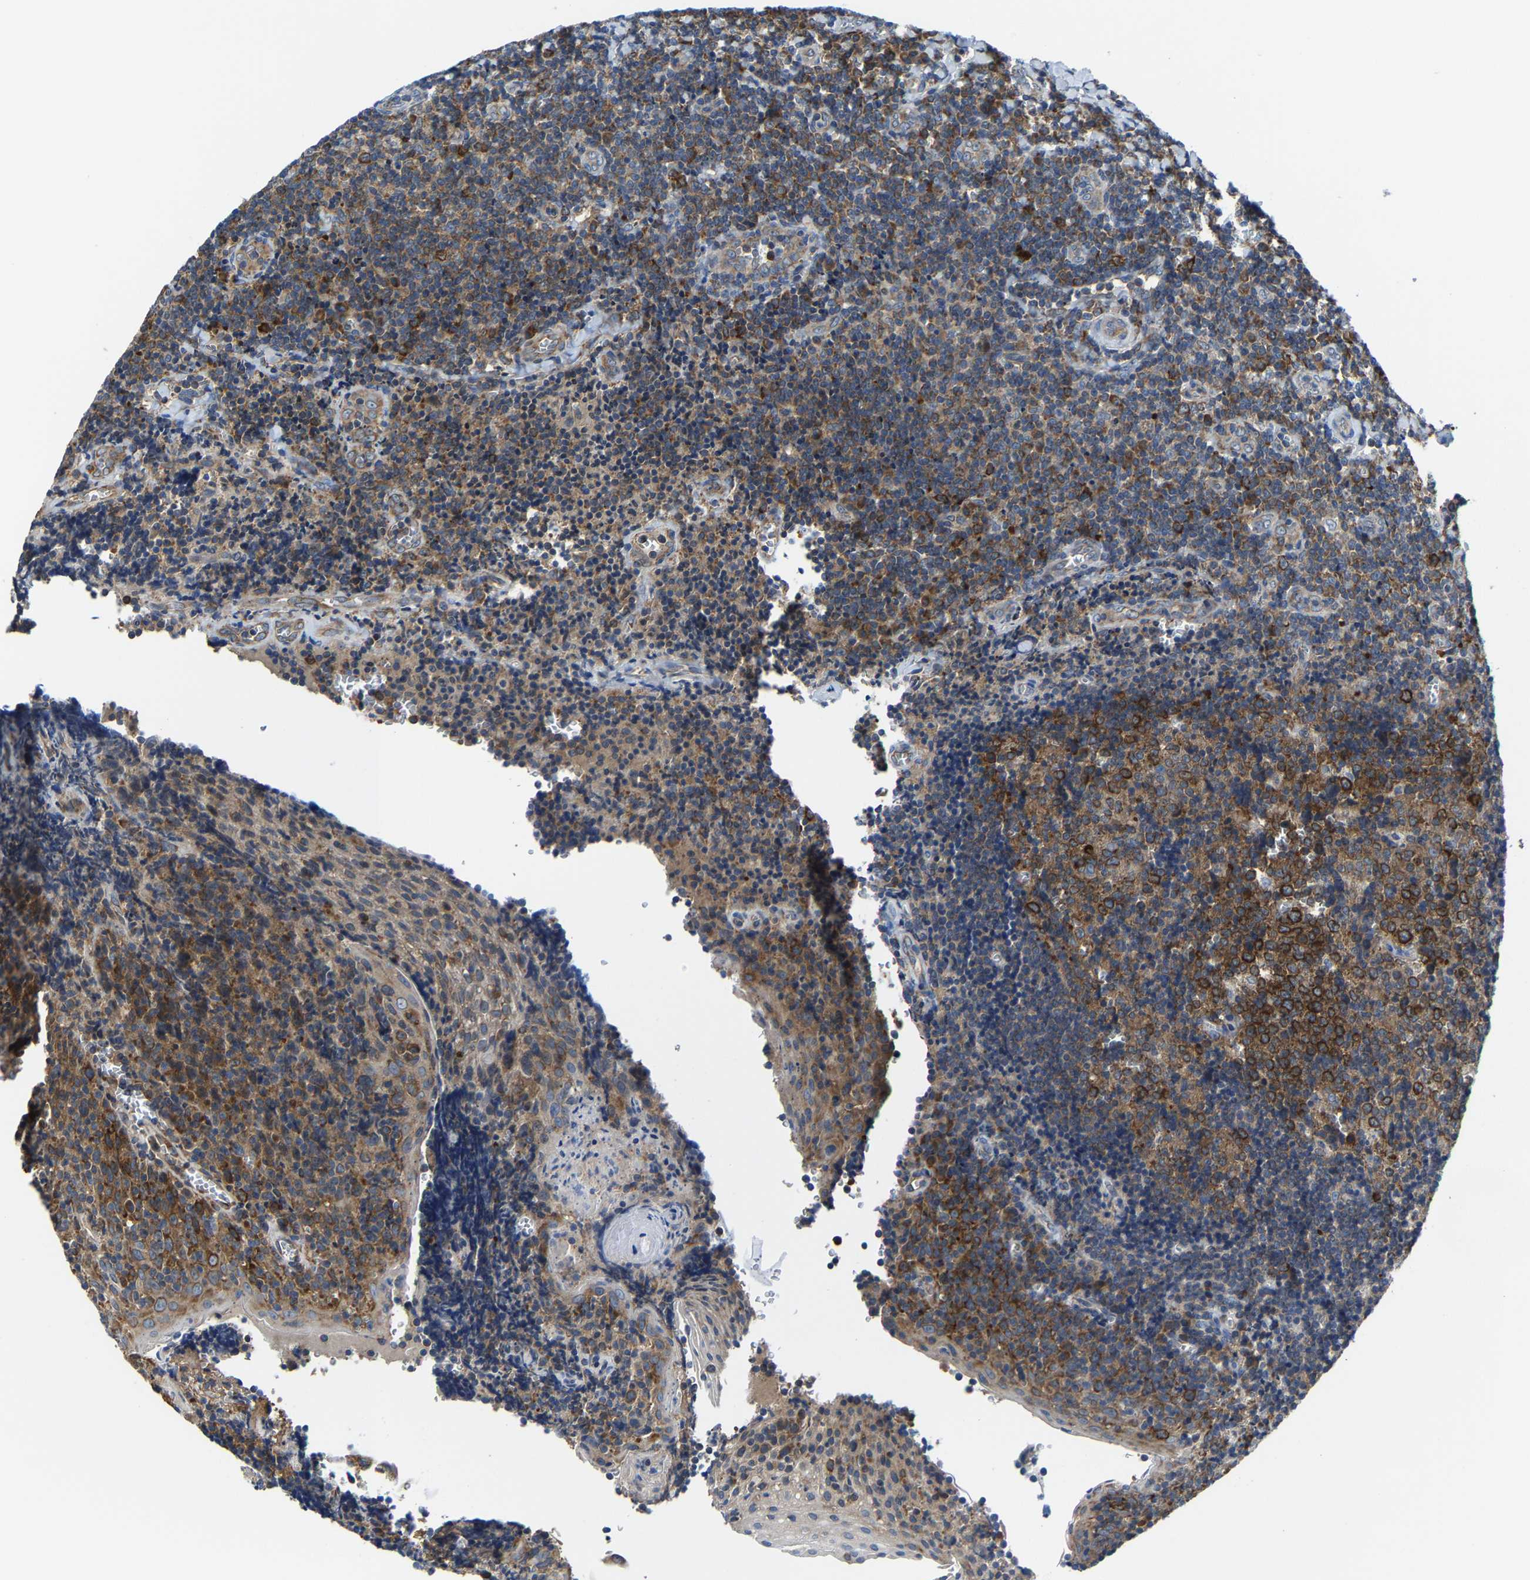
{"staining": {"intensity": "strong", "quantity": ">75%", "location": "cytoplasmic/membranous"}, "tissue": "tonsil", "cell_type": "Germinal center cells", "image_type": "normal", "snomed": [{"axis": "morphology", "description": "Normal tissue, NOS"}, {"axis": "morphology", "description": "Inflammation, NOS"}, {"axis": "topography", "description": "Tonsil"}], "caption": "Protein expression analysis of unremarkable tonsil demonstrates strong cytoplasmic/membranous expression in about >75% of germinal center cells. (DAB IHC with brightfield microscopy, high magnification).", "gene": "G3BP2", "patient": {"sex": "female", "age": 31}}